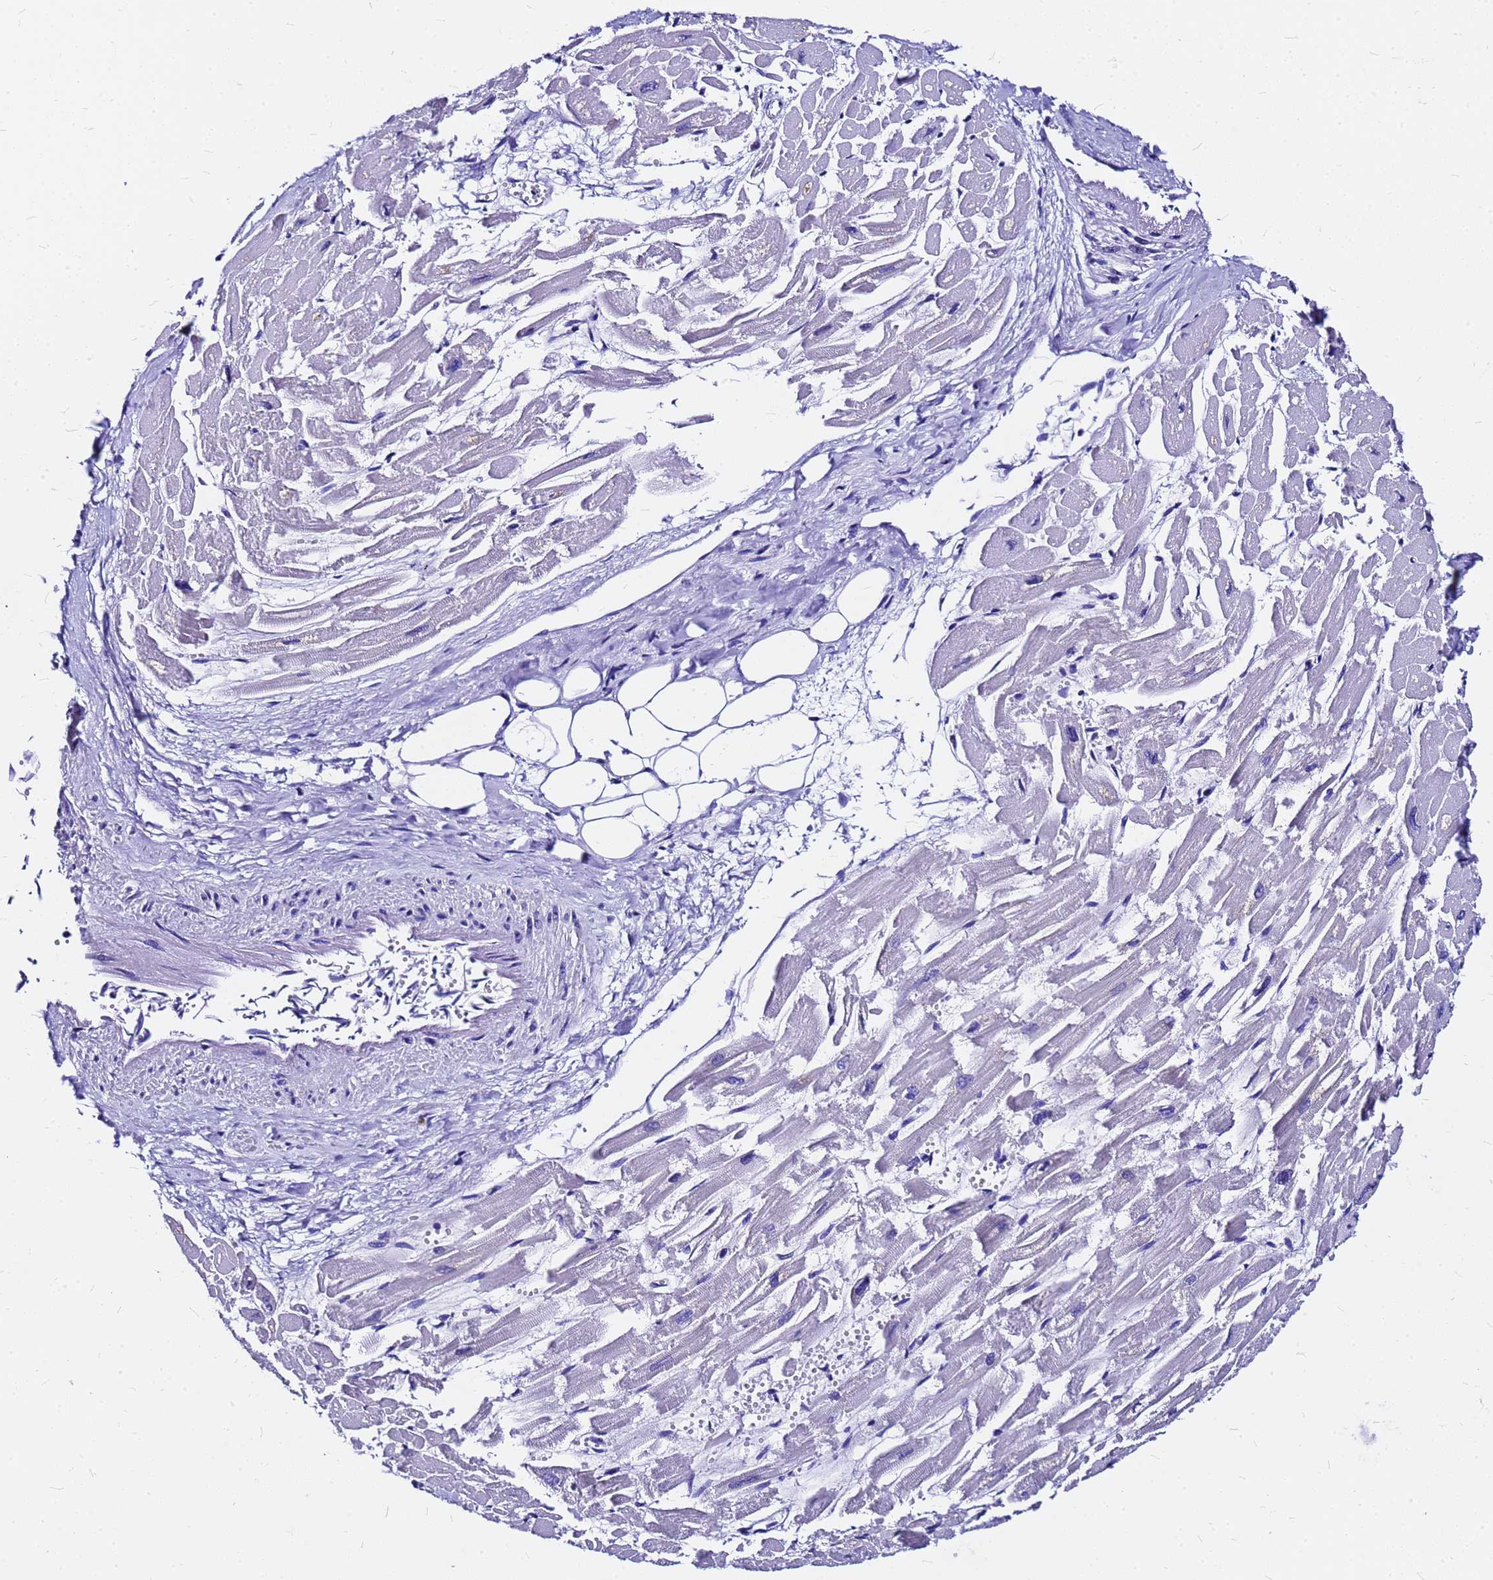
{"staining": {"intensity": "negative", "quantity": "none", "location": "none"}, "tissue": "heart muscle", "cell_type": "Cardiomyocytes", "image_type": "normal", "snomed": [{"axis": "morphology", "description": "Normal tissue, NOS"}, {"axis": "topography", "description": "Heart"}], "caption": "High power microscopy image of an immunohistochemistry (IHC) histopathology image of benign heart muscle, revealing no significant expression in cardiomyocytes.", "gene": "HERC4", "patient": {"sex": "male", "age": 54}}